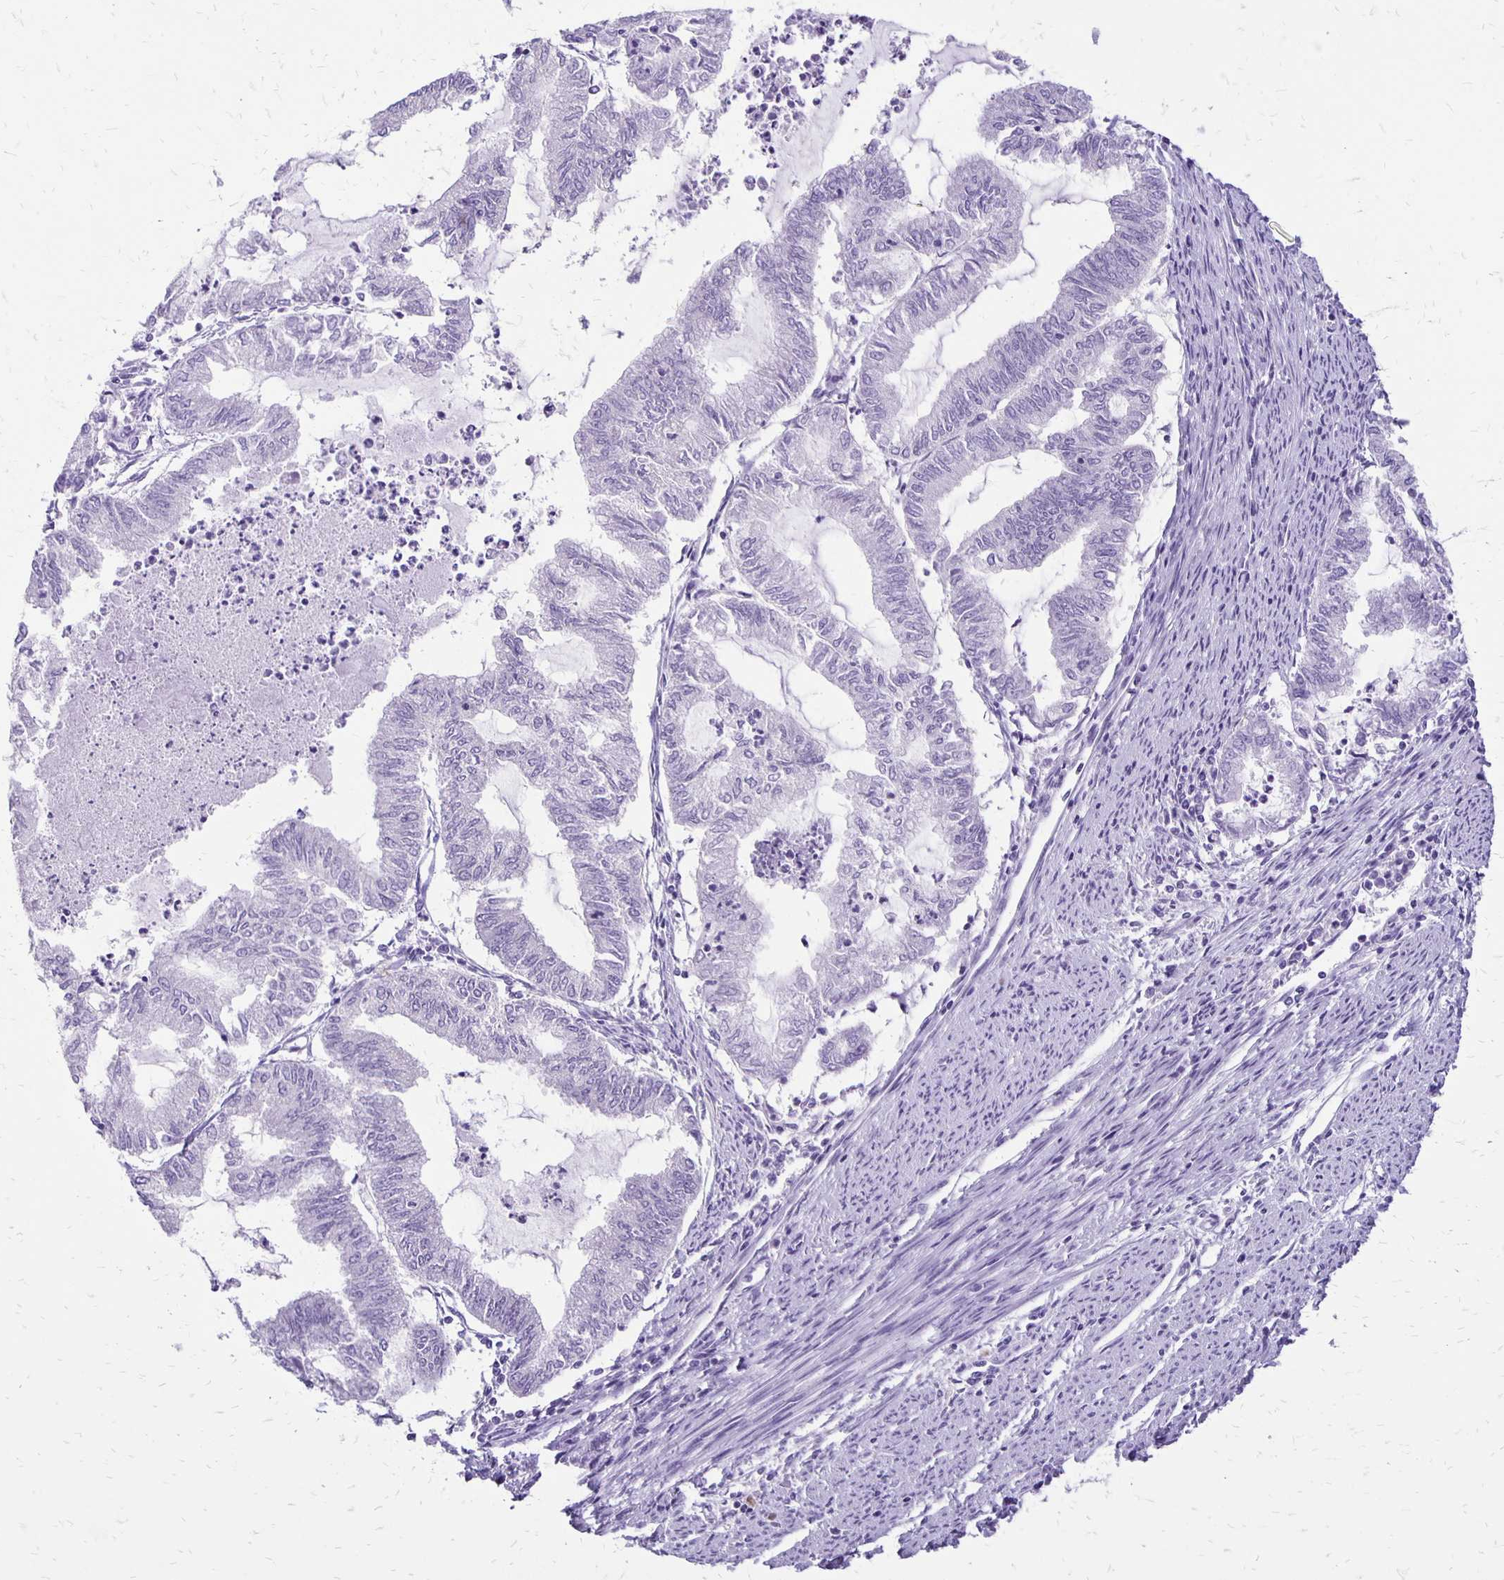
{"staining": {"intensity": "negative", "quantity": "none", "location": "none"}, "tissue": "endometrial cancer", "cell_type": "Tumor cells", "image_type": "cancer", "snomed": [{"axis": "morphology", "description": "Adenocarcinoma, NOS"}, {"axis": "topography", "description": "Endometrium"}], "caption": "High power microscopy photomicrograph of an IHC micrograph of adenocarcinoma (endometrial), revealing no significant positivity in tumor cells.", "gene": "ANKRD45", "patient": {"sex": "female", "age": 79}}